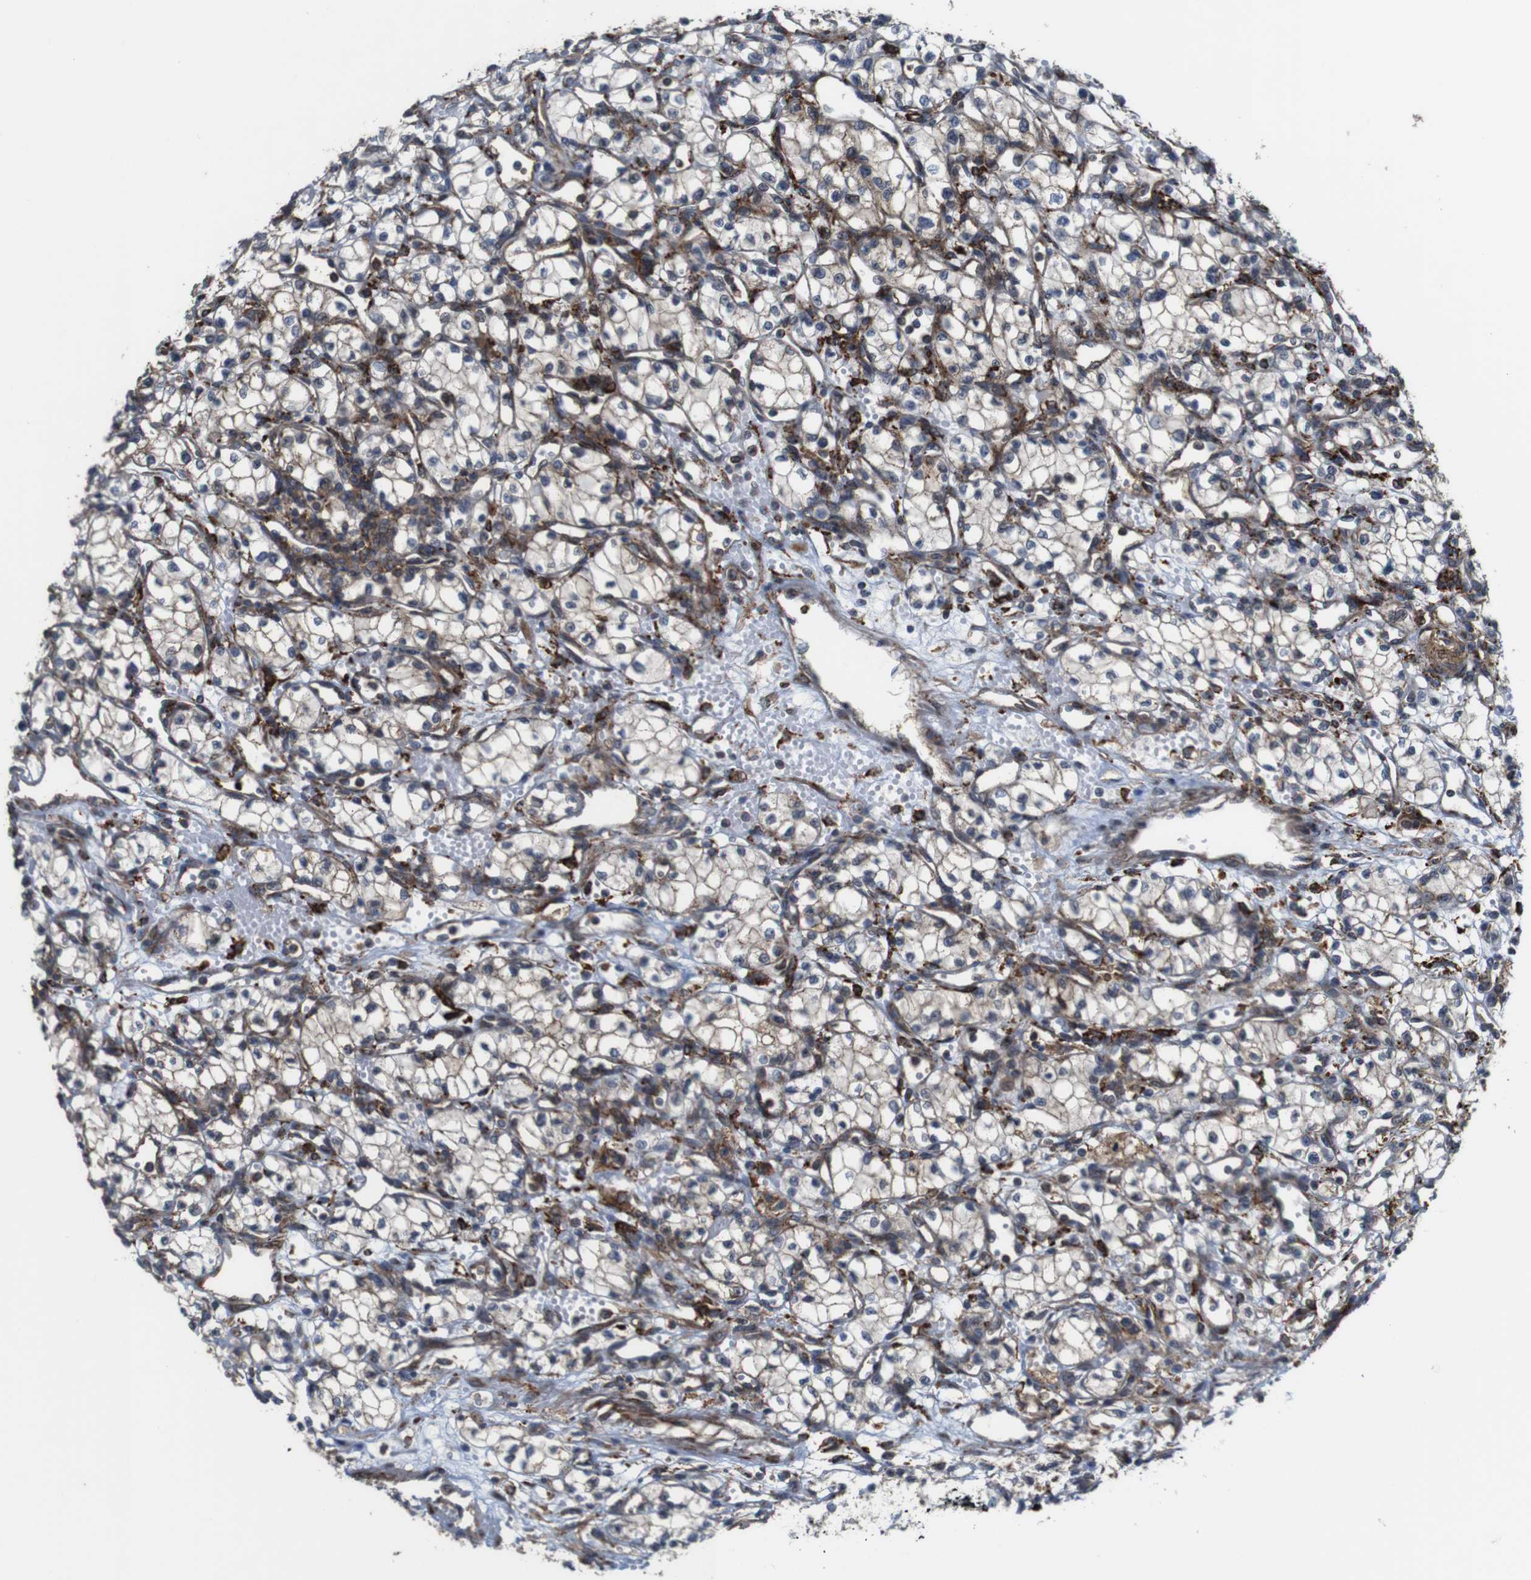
{"staining": {"intensity": "moderate", "quantity": ">75%", "location": "cytoplasmic/membranous"}, "tissue": "renal cancer", "cell_type": "Tumor cells", "image_type": "cancer", "snomed": [{"axis": "morphology", "description": "Normal tissue, NOS"}, {"axis": "morphology", "description": "Adenocarcinoma, NOS"}, {"axis": "topography", "description": "Kidney"}], "caption": "This micrograph shows renal adenocarcinoma stained with IHC to label a protein in brown. The cytoplasmic/membranous of tumor cells show moderate positivity for the protein. Nuclei are counter-stained blue.", "gene": "PCOLCE2", "patient": {"sex": "male", "age": 59}}